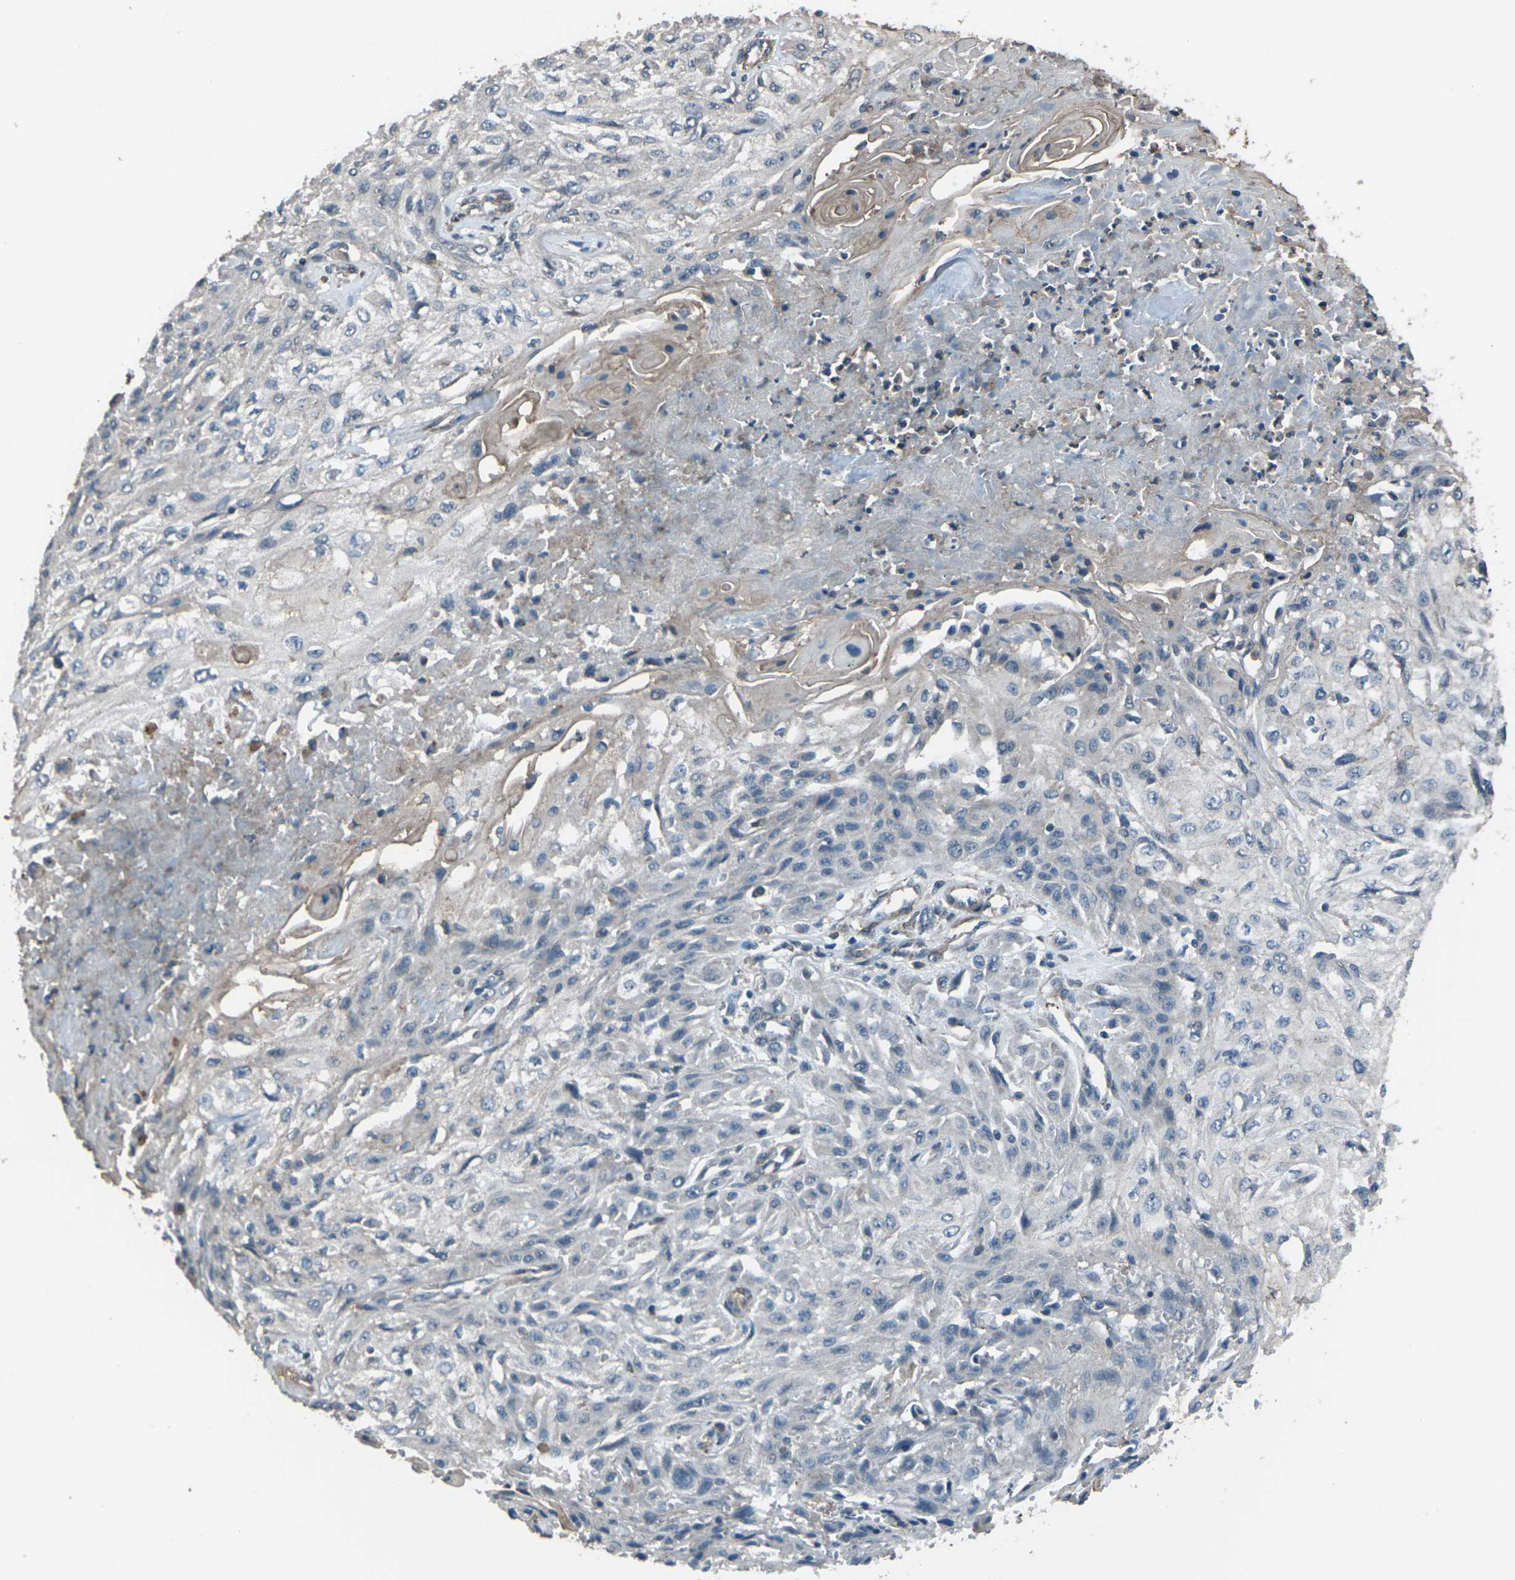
{"staining": {"intensity": "weak", "quantity": "<25%", "location": "cytoplasmic/membranous"}, "tissue": "skin cancer", "cell_type": "Tumor cells", "image_type": "cancer", "snomed": [{"axis": "morphology", "description": "Squamous cell carcinoma, NOS"}, {"axis": "topography", "description": "Skin"}], "caption": "IHC image of neoplastic tissue: human skin cancer stained with DAB reveals no significant protein positivity in tumor cells.", "gene": "CMTM4", "patient": {"sex": "male", "age": 75}}